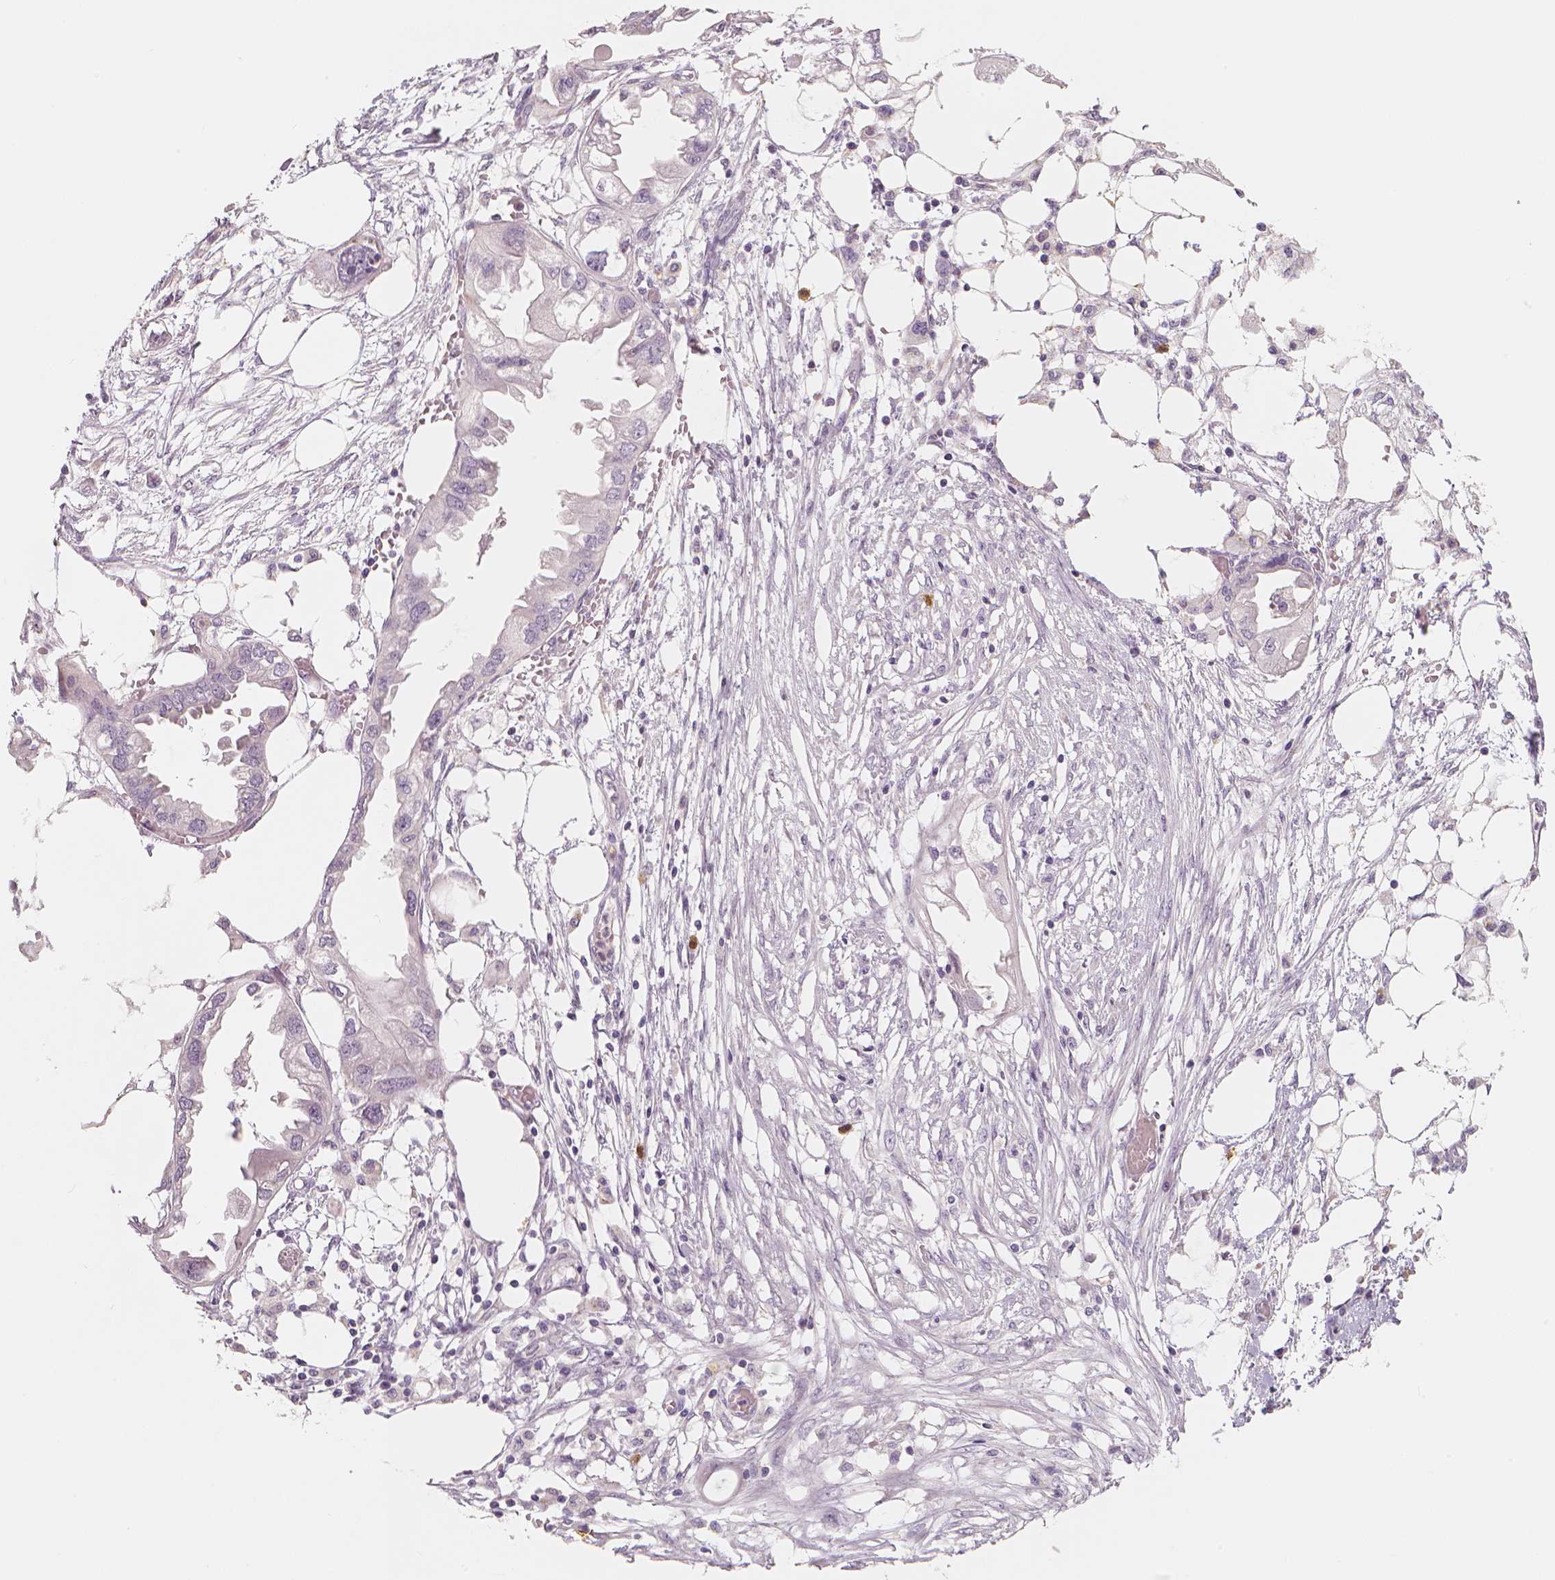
{"staining": {"intensity": "negative", "quantity": "none", "location": "none"}, "tissue": "endometrial cancer", "cell_type": "Tumor cells", "image_type": "cancer", "snomed": [{"axis": "morphology", "description": "Adenocarcinoma, NOS"}, {"axis": "morphology", "description": "Adenocarcinoma, metastatic, NOS"}, {"axis": "topography", "description": "Adipose tissue"}, {"axis": "topography", "description": "Endometrium"}], "caption": "Immunohistochemistry photomicrograph of adenocarcinoma (endometrial) stained for a protein (brown), which demonstrates no staining in tumor cells. Brightfield microscopy of immunohistochemistry (IHC) stained with DAB (3,3'-diaminobenzidine) (brown) and hematoxylin (blue), captured at high magnification.", "gene": "RNASE7", "patient": {"sex": "female", "age": 67}}